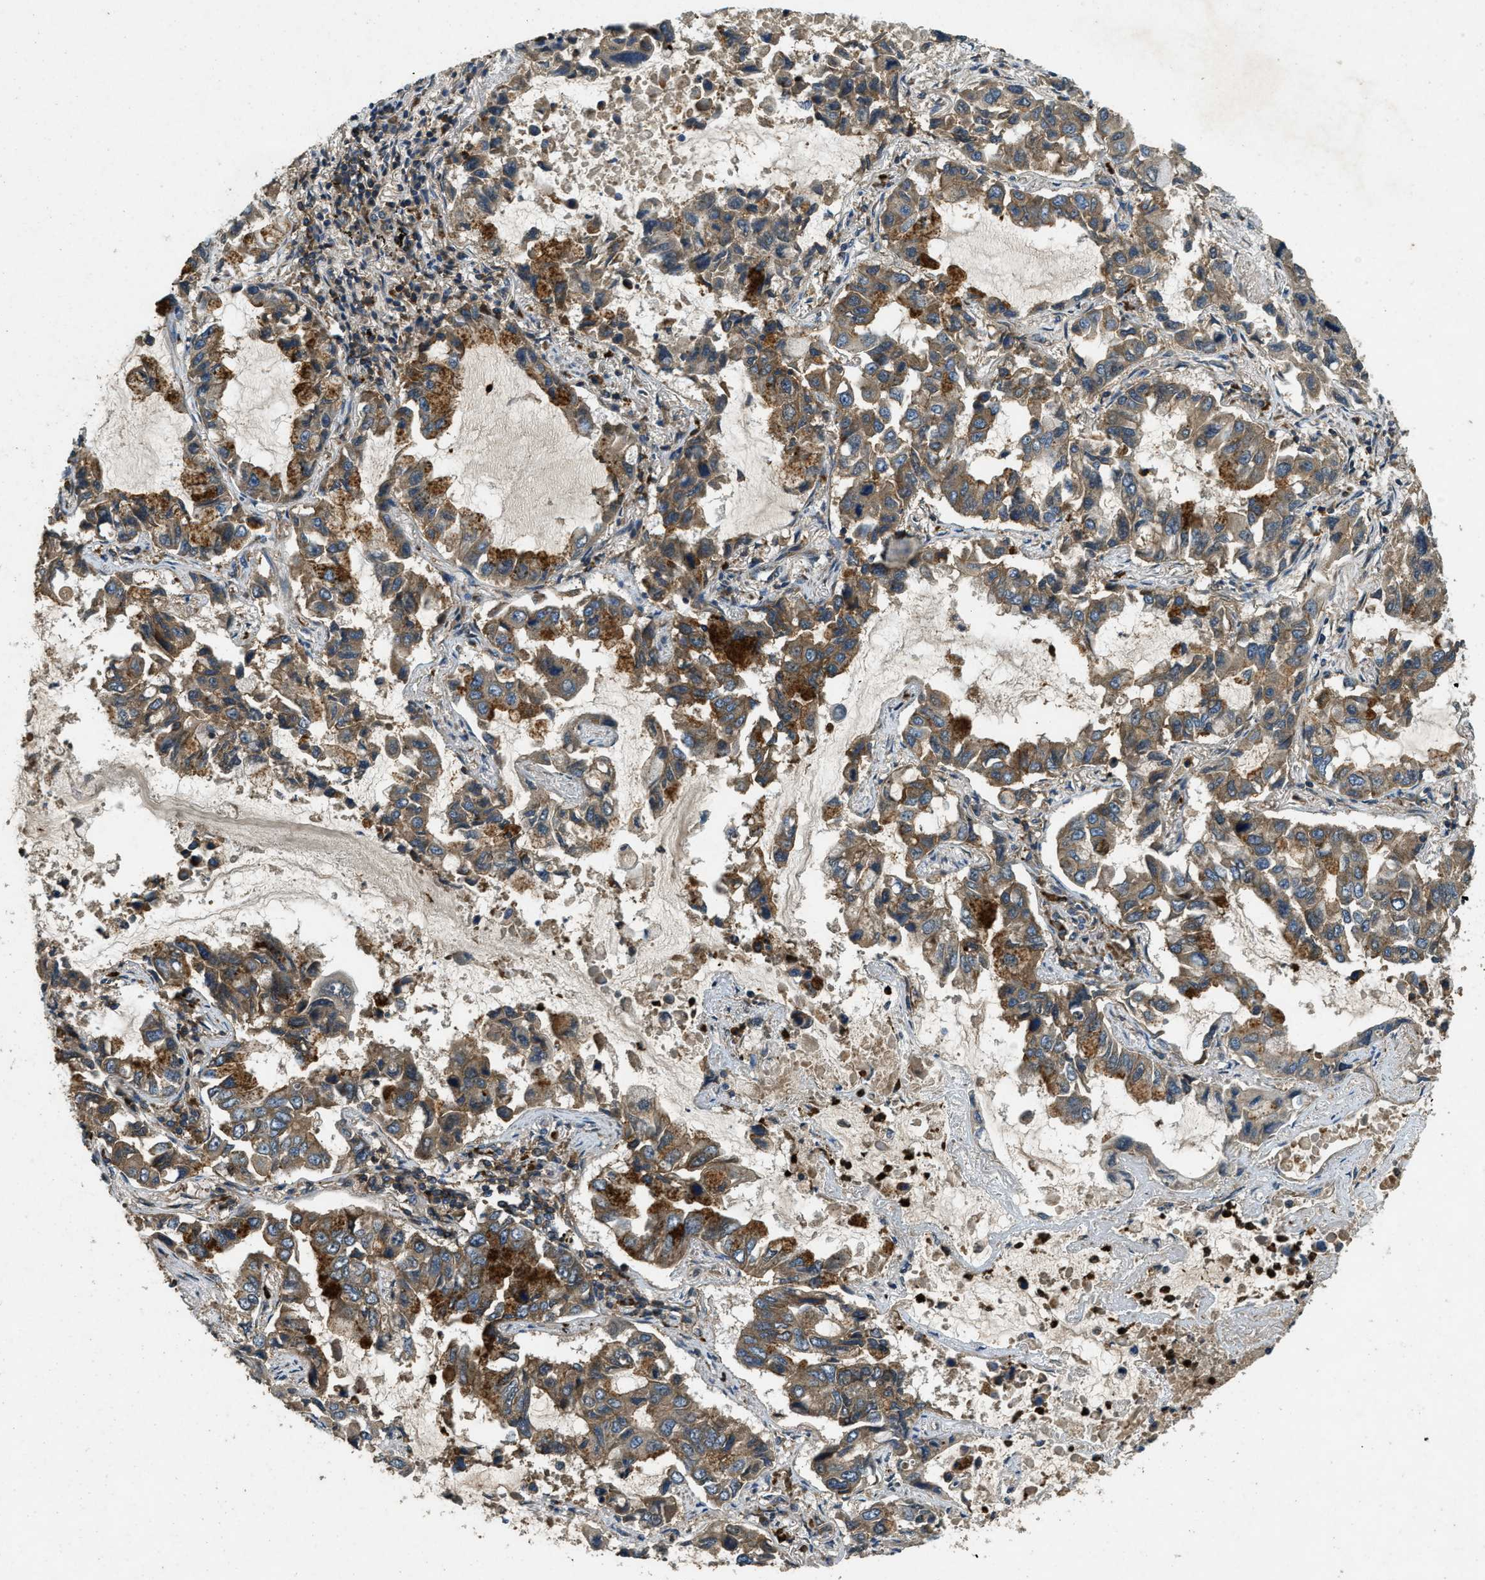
{"staining": {"intensity": "strong", "quantity": "<25%", "location": "cytoplasmic/membranous"}, "tissue": "lung cancer", "cell_type": "Tumor cells", "image_type": "cancer", "snomed": [{"axis": "morphology", "description": "Adenocarcinoma, NOS"}, {"axis": "topography", "description": "Lung"}], "caption": "Immunohistochemistry photomicrograph of human lung cancer stained for a protein (brown), which exhibits medium levels of strong cytoplasmic/membranous staining in approximately <25% of tumor cells.", "gene": "ATP8B1", "patient": {"sex": "male", "age": 64}}